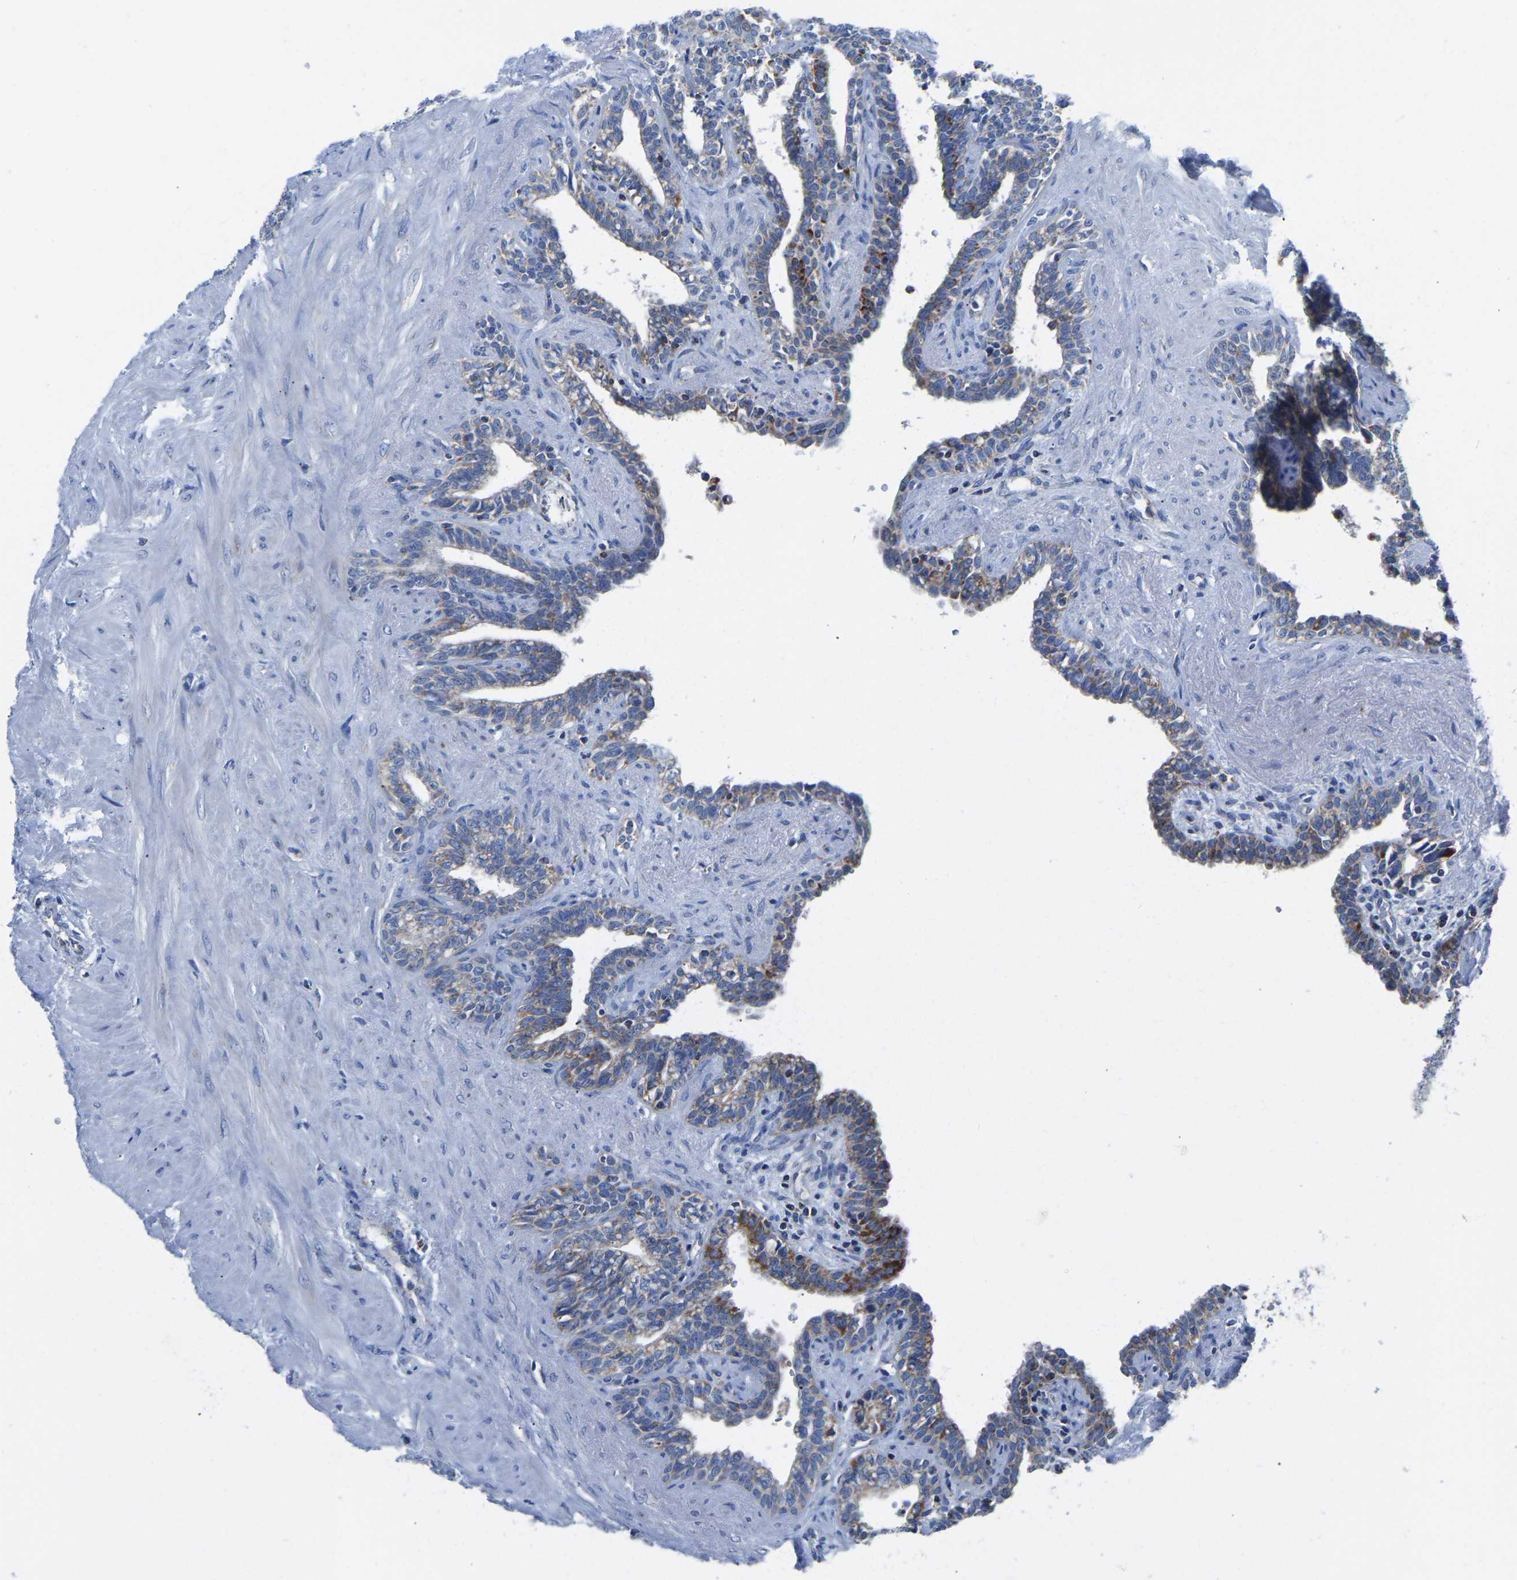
{"staining": {"intensity": "moderate", "quantity": "25%-75%", "location": "cytoplasmic/membranous"}, "tissue": "seminal vesicle", "cell_type": "Glandular cells", "image_type": "normal", "snomed": [{"axis": "morphology", "description": "Normal tissue, NOS"}, {"axis": "morphology", "description": "Adenocarcinoma, High grade"}, {"axis": "topography", "description": "Prostate"}, {"axis": "topography", "description": "Seminal veicle"}], "caption": "Normal seminal vesicle demonstrates moderate cytoplasmic/membranous staining in approximately 25%-75% of glandular cells (Stains: DAB in brown, nuclei in blue, Microscopy: brightfield microscopy at high magnification)..", "gene": "ETFA", "patient": {"sex": "male", "age": 55}}